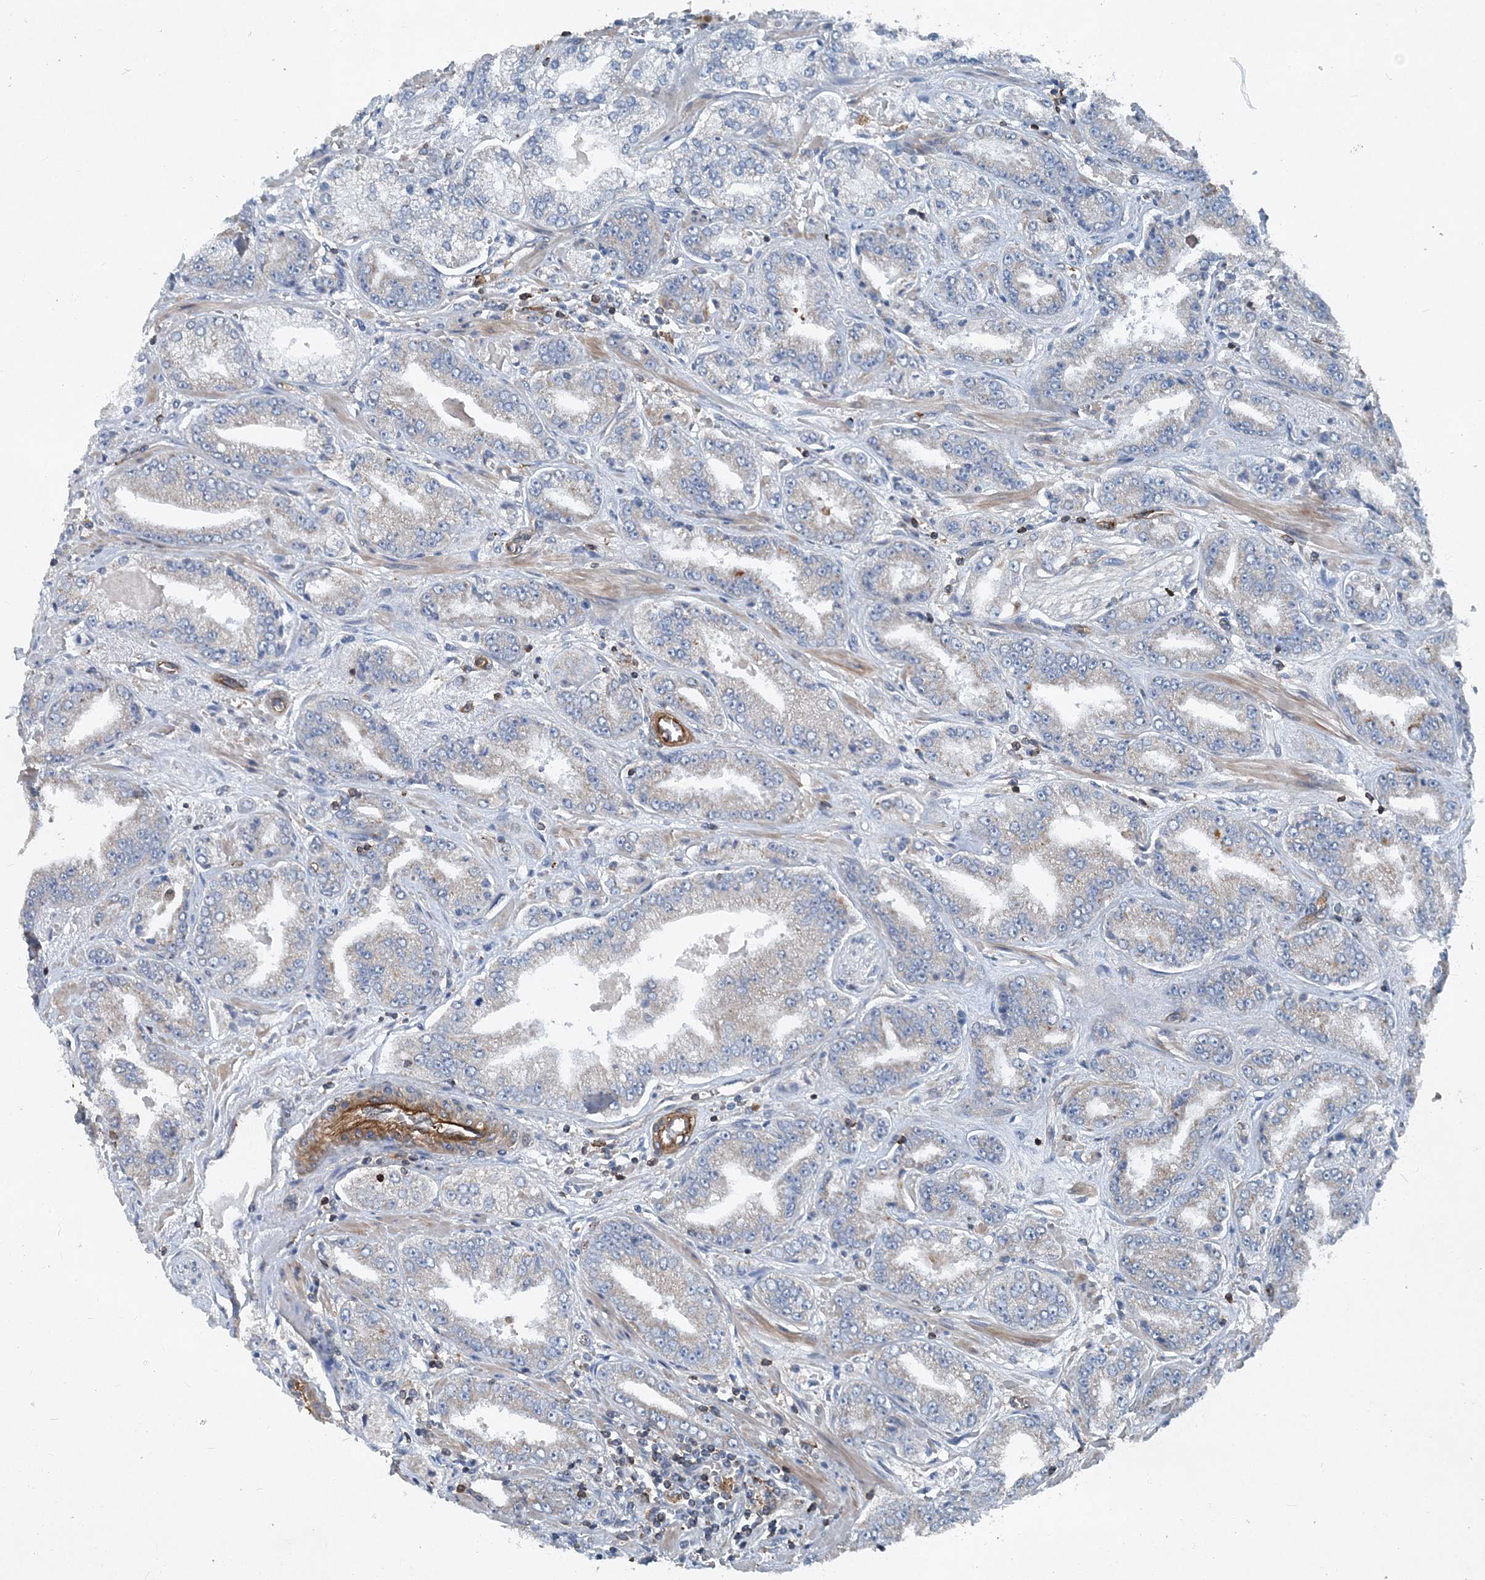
{"staining": {"intensity": "negative", "quantity": "none", "location": "none"}, "tissue": "prostate cancer", "cell_type": "Tumor cells", "image_type": "cancer", "snomed": [{"axis": "morphology", "description": "Adenocarcinoma, High grade"}, {"axis": "topography", "description": "Prostate"}], "caption": "A micrograph of adenocarcinoma (high-grade) (prostate) stained for a protein demonstrates no brown staining in tumor cells.", "gene": "DGUOK", "patient": {"sex": "male", "age": 71}}